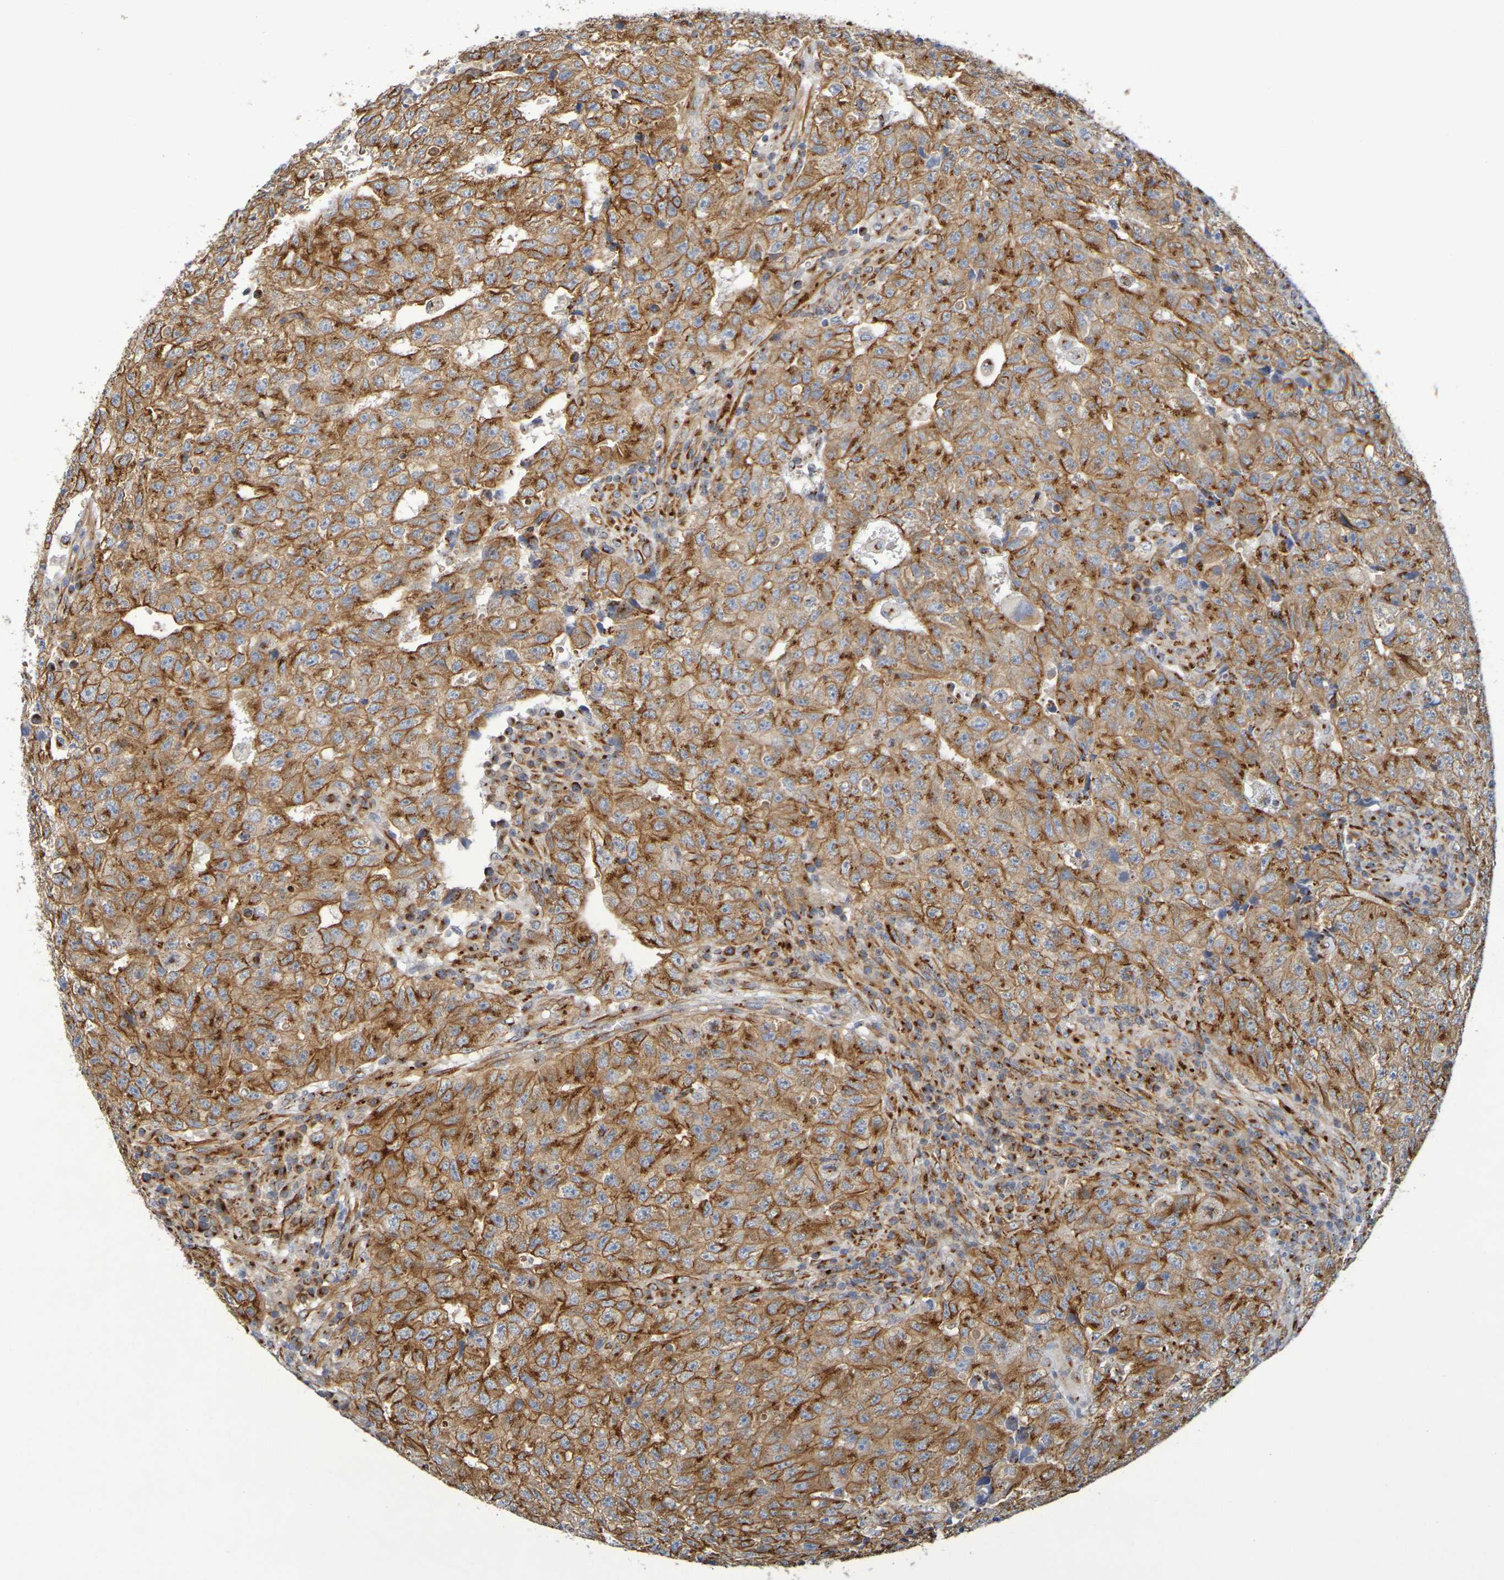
{"staining": {"intensity": "moderate", "quantity": ">75%", "location": "cytoplasmic/membranous"}, "tissue": "testis cancer", "cell_type": "Tumor cells", "image_type": "cancer", "snomed": [{"axis": "morphology", "description": "Necrosis, NOS"}, {"axis": "morphology", "description": "Carcinoma, Embryonal, NOS"}, {"axis": "topography", "description": "Testis"}], "caption": "IHC photomicrograph of neoplastic tissue: human testis cancer (embryonal carcinoma) stained using immunohistochemistry (IHC) reveals medium levels of moderate protein expression localized specifically in the cytoplasmic/membranous of tumor cells, appearing as a cytoplasmic/membranous brown color.", "gene": "DCP2", "patient": {"sex": "male", "age": 19}}